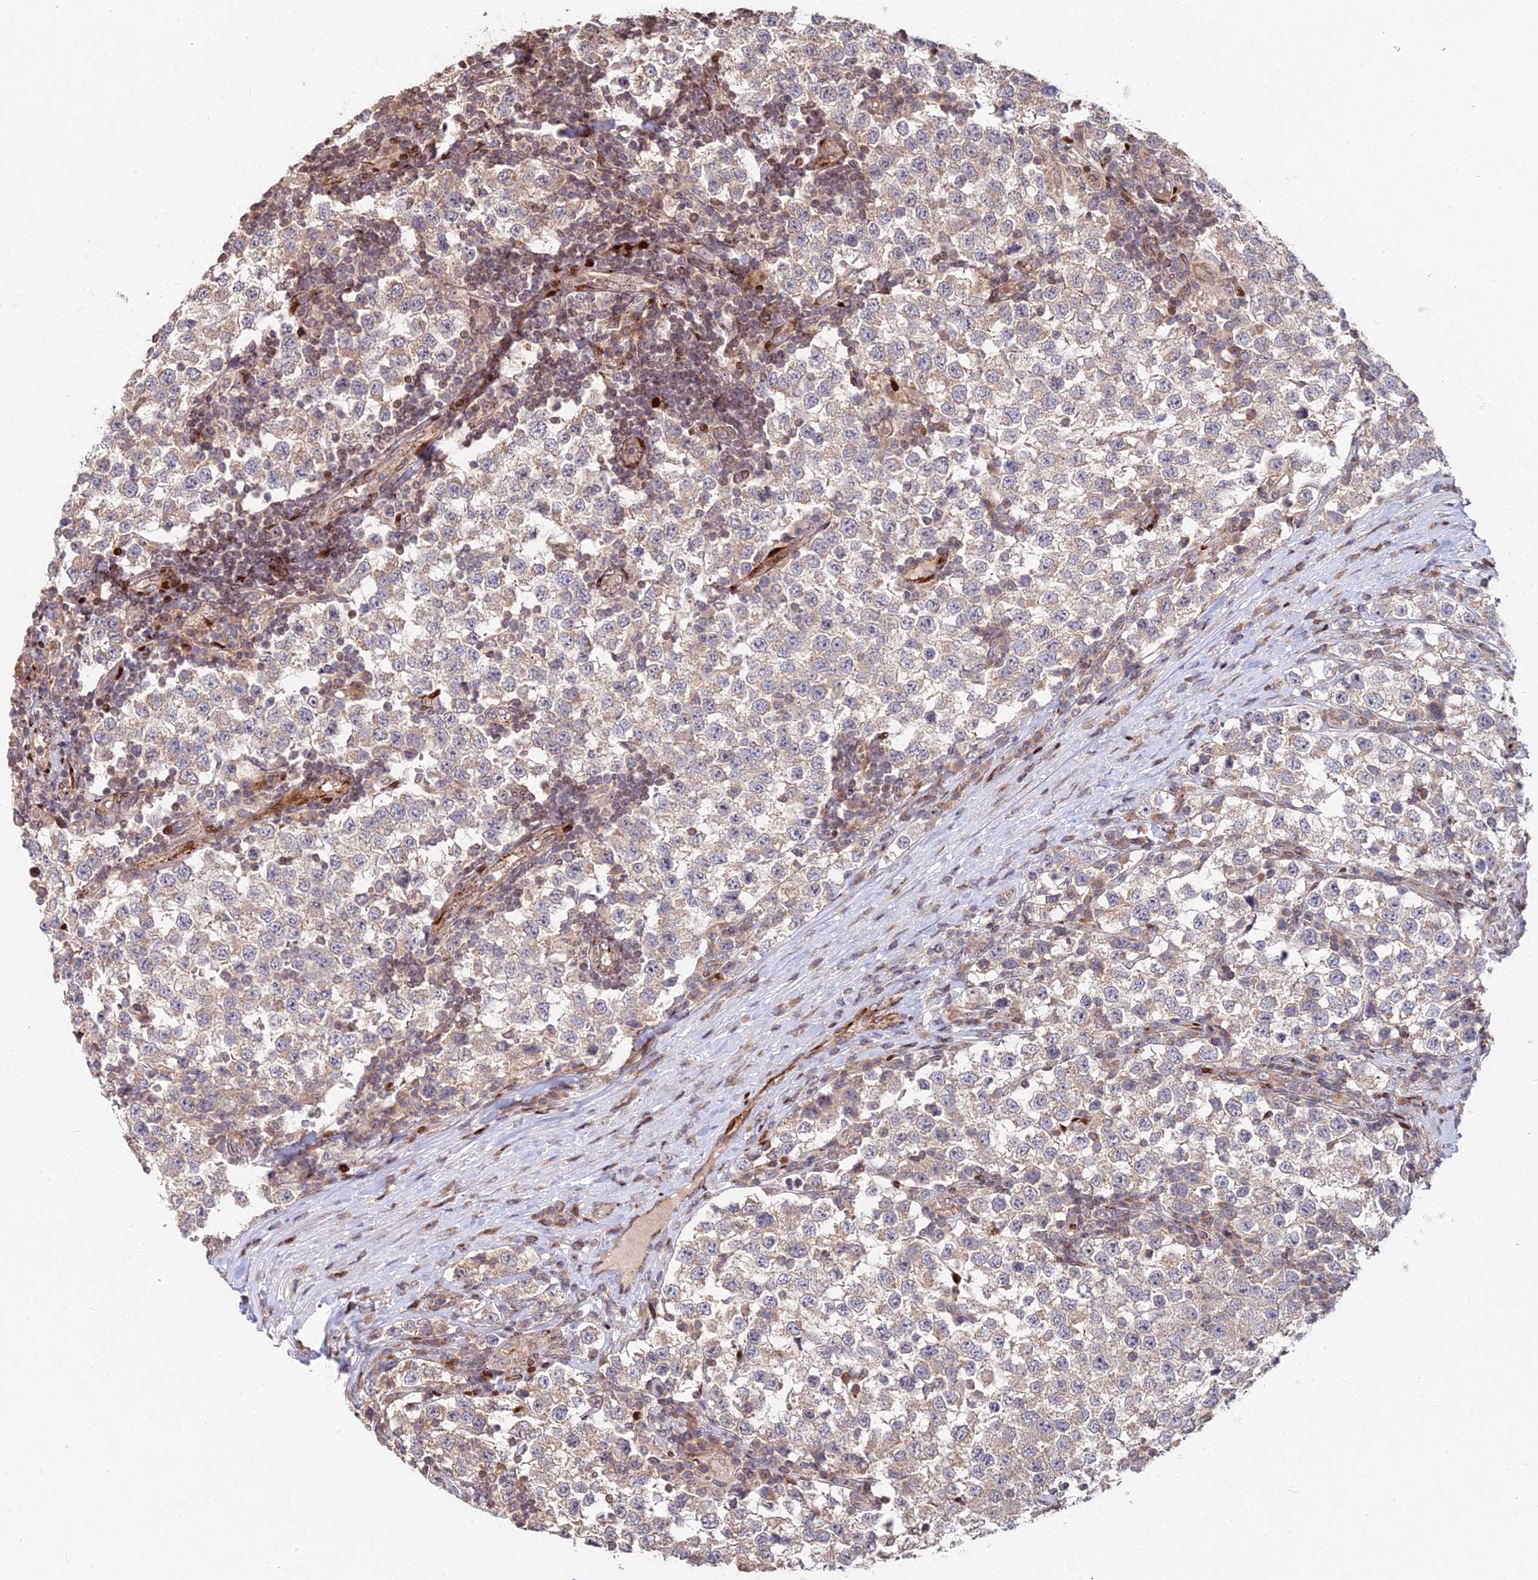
{"staining": {"intensity": "weak", "quantity": "25%-75%", "location": "cytoplasmic/membranous"}, "tissue": "testis cancer", "cell_type": "Tumor cells", "image_type": "cancer", "snomed": [{"axis": "morphology", "description": "Seminoma, NOS"}, {"axis": "topography", "description": "Testis"}], "caption": "Testis seminoma stained with a brown dye exhibits weak cytoplasmic/membranous positive positivity in approximately 25%-75% of tumor cells.", "gene": "RBMS2", "patient": {"sex": "male", "age": 34}}